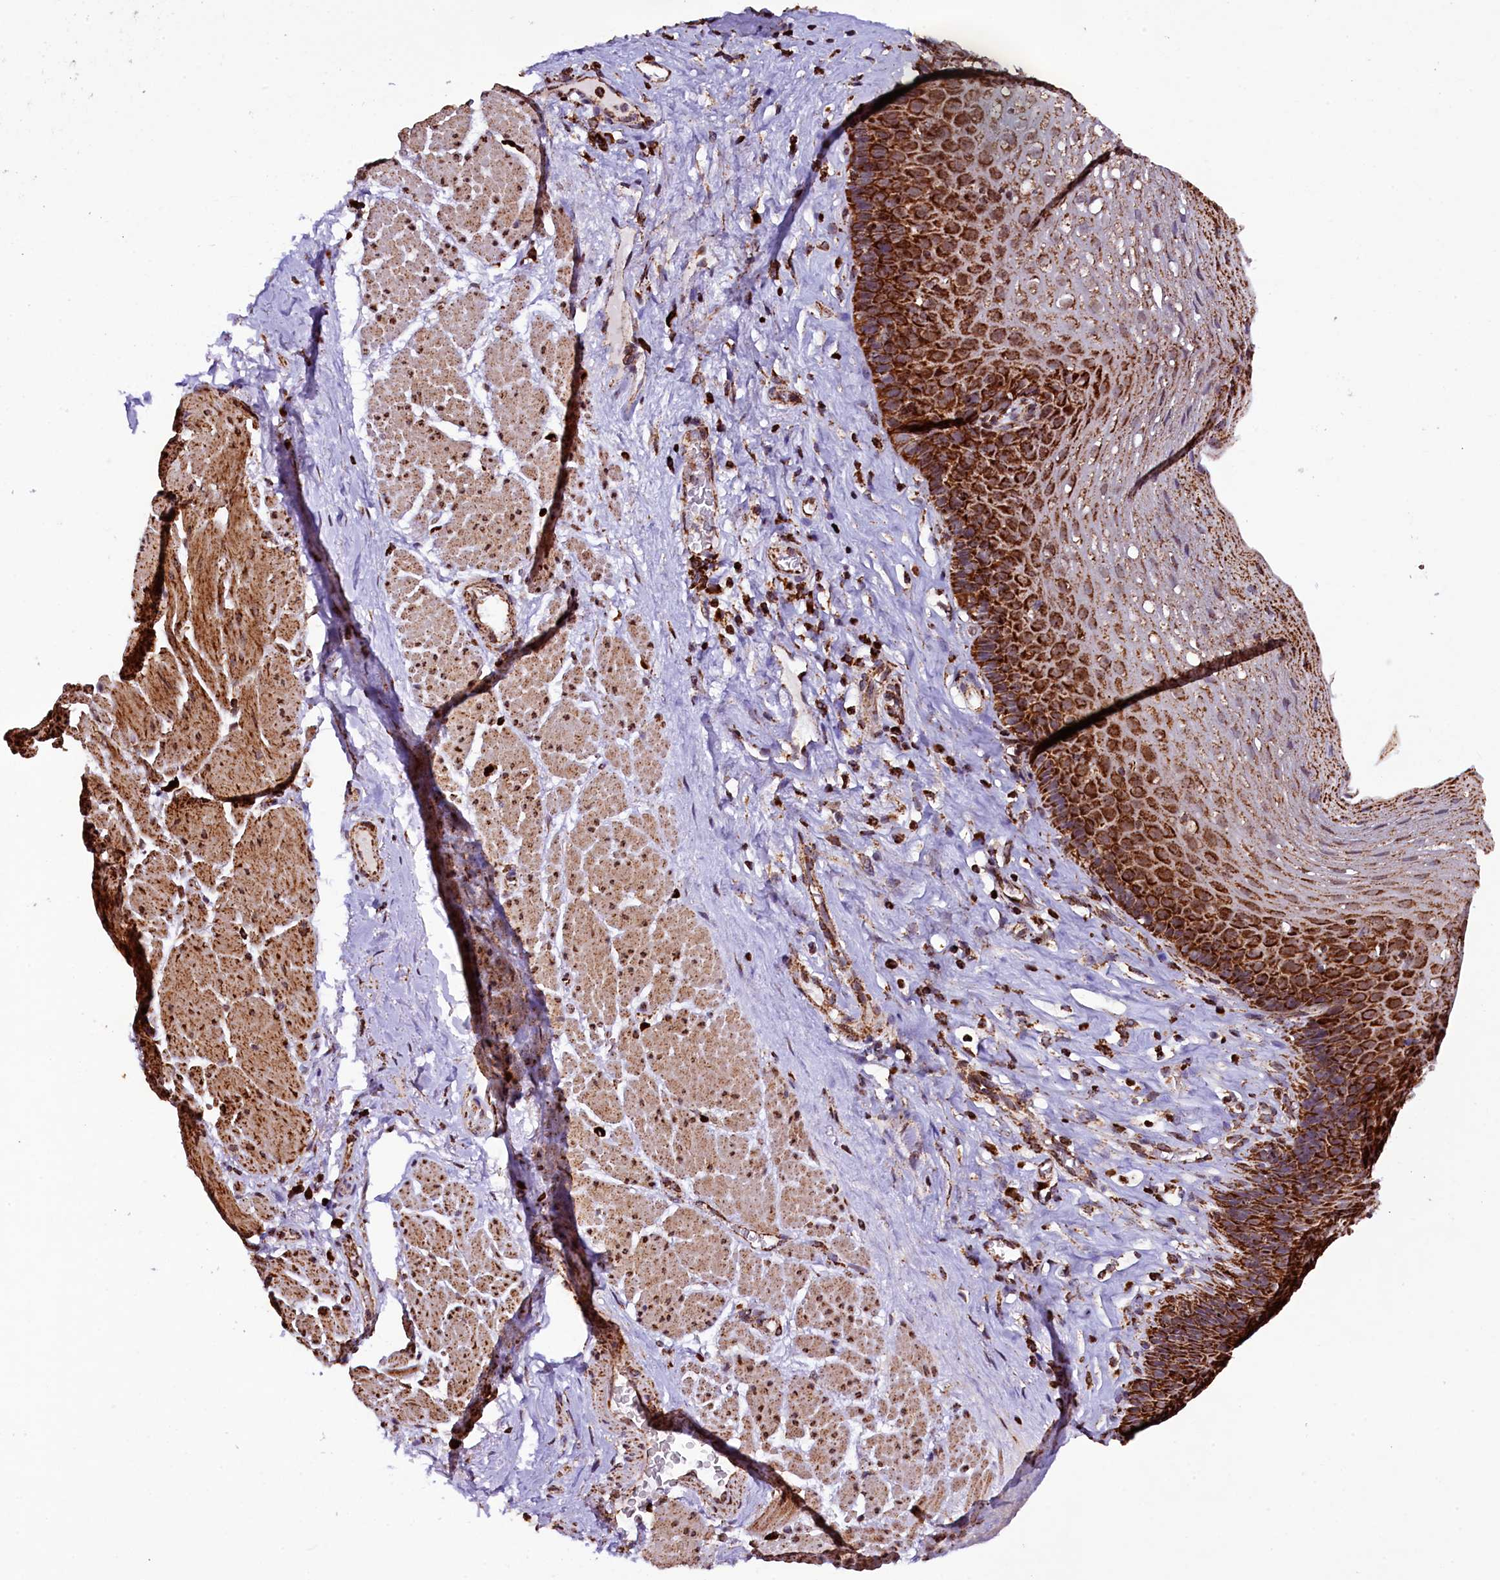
{"staining": {"intensity": "strong", "quantity": "25%-75%", "location": "cytoplasmic/membranous"}, "tissue": "esophagus", "cell_type": "Squamous epithelial cells", "image_type": "normal", "snomed": [{"axis": "morphology", "description": "Normal tissue, NOS"}, {"axis": "topography", "description": "Esophagus"}], "caption": "Immunohistochemistry (DAB) staining of normal human esophagus displays strong cytoplasmic/membranous protein staining in about 25%-75% of squamous epithelial cells.", "gene": "KLC2", "patient": {"sex": "female", "age": 66}}